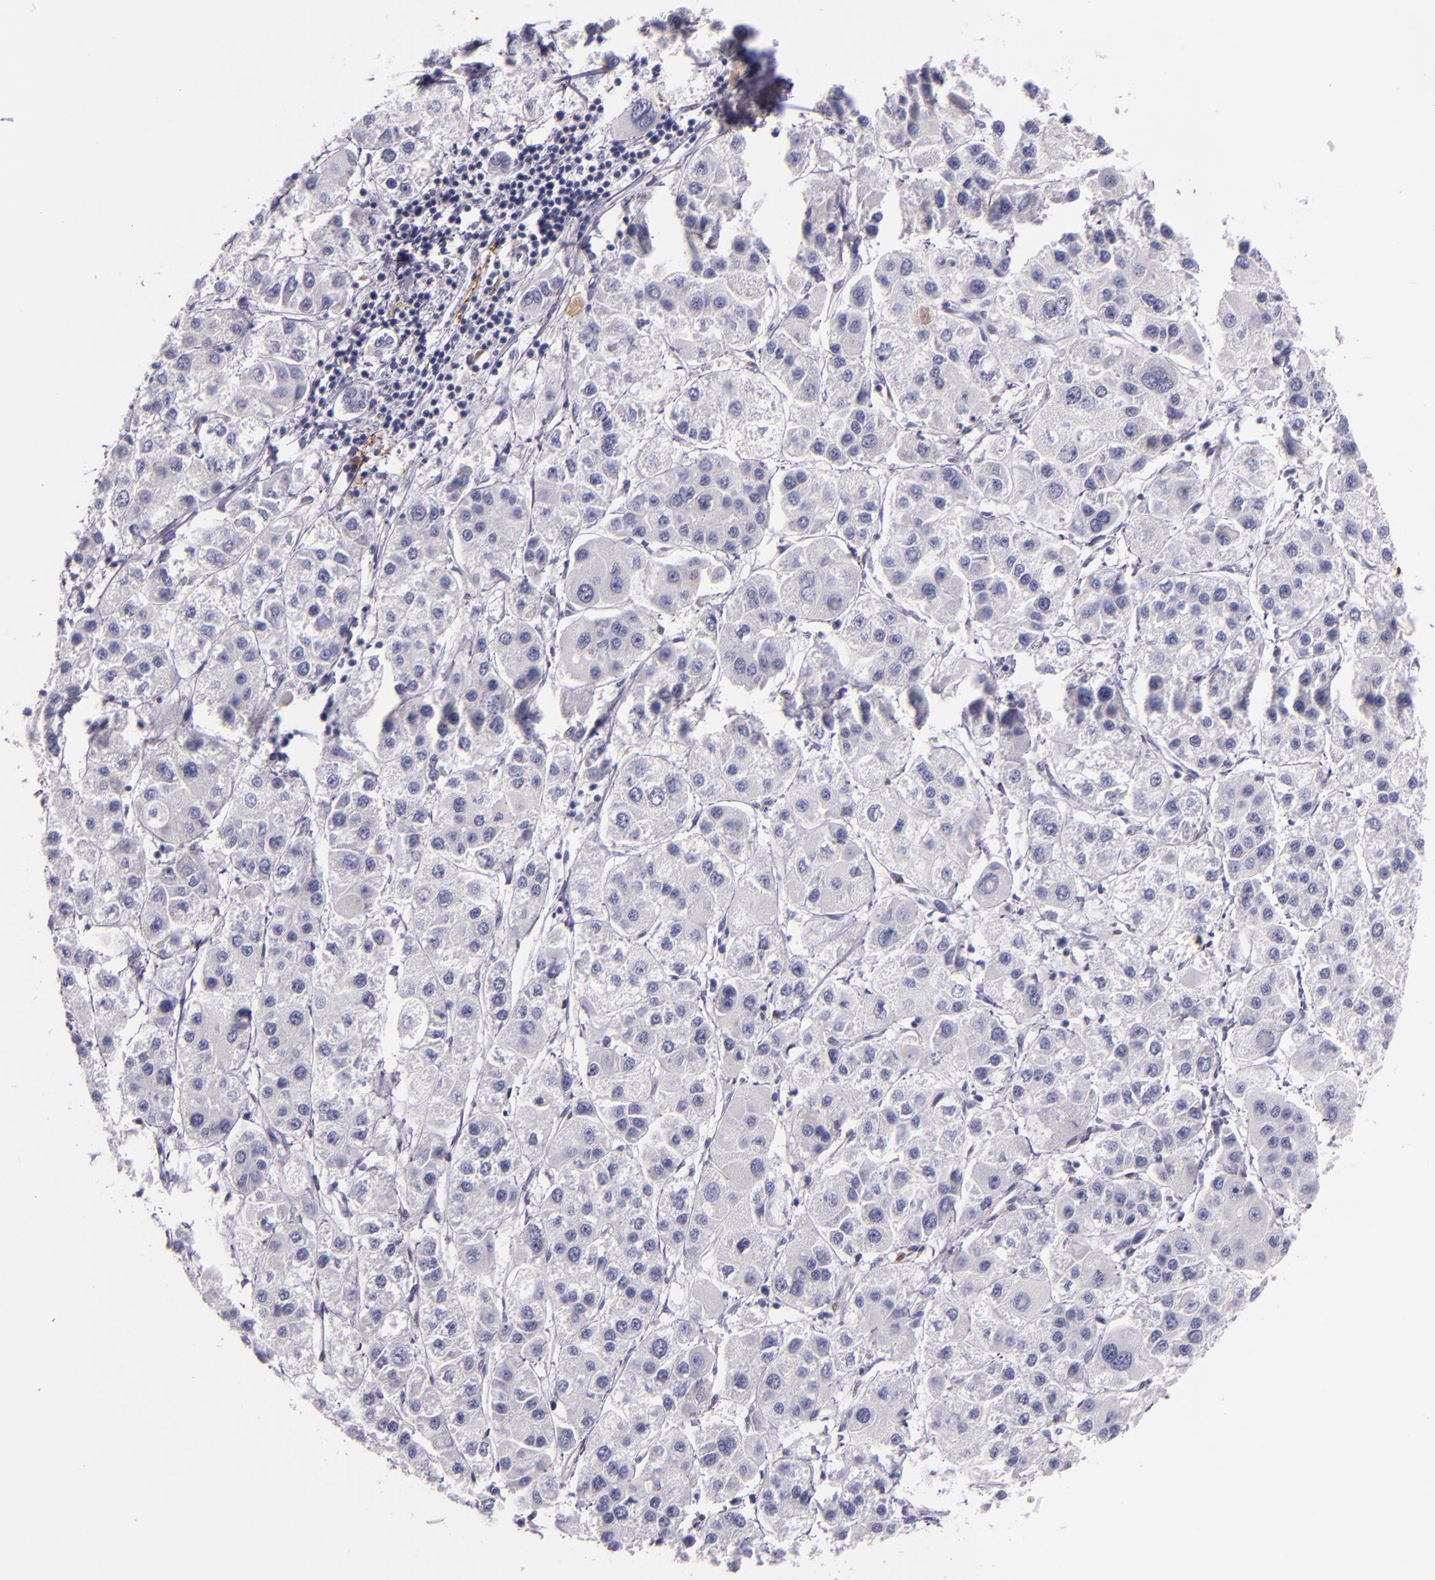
{"staining": {"intensity": "strong", "quantity": ">75%", "location": "cytoplasmic/membranous,nuclear"}, "tissue": "liver cancer", "cell_type": "Tumor cells", "image_type": "cancer", "snomed": [{"axis": "morphology", "description": "Carcinoma, Hepatocellular, NOS"}, {"axis": "topography", "description": "Liver"}], "caption": "Tumor cells show high levels of strong cytoplasmic/membranous and nuclear staining in about >75% of cells in hepatocellular carcinoma (liver).", "gene": "MT1A", "patient": {"sex": "female", "age": 85}}